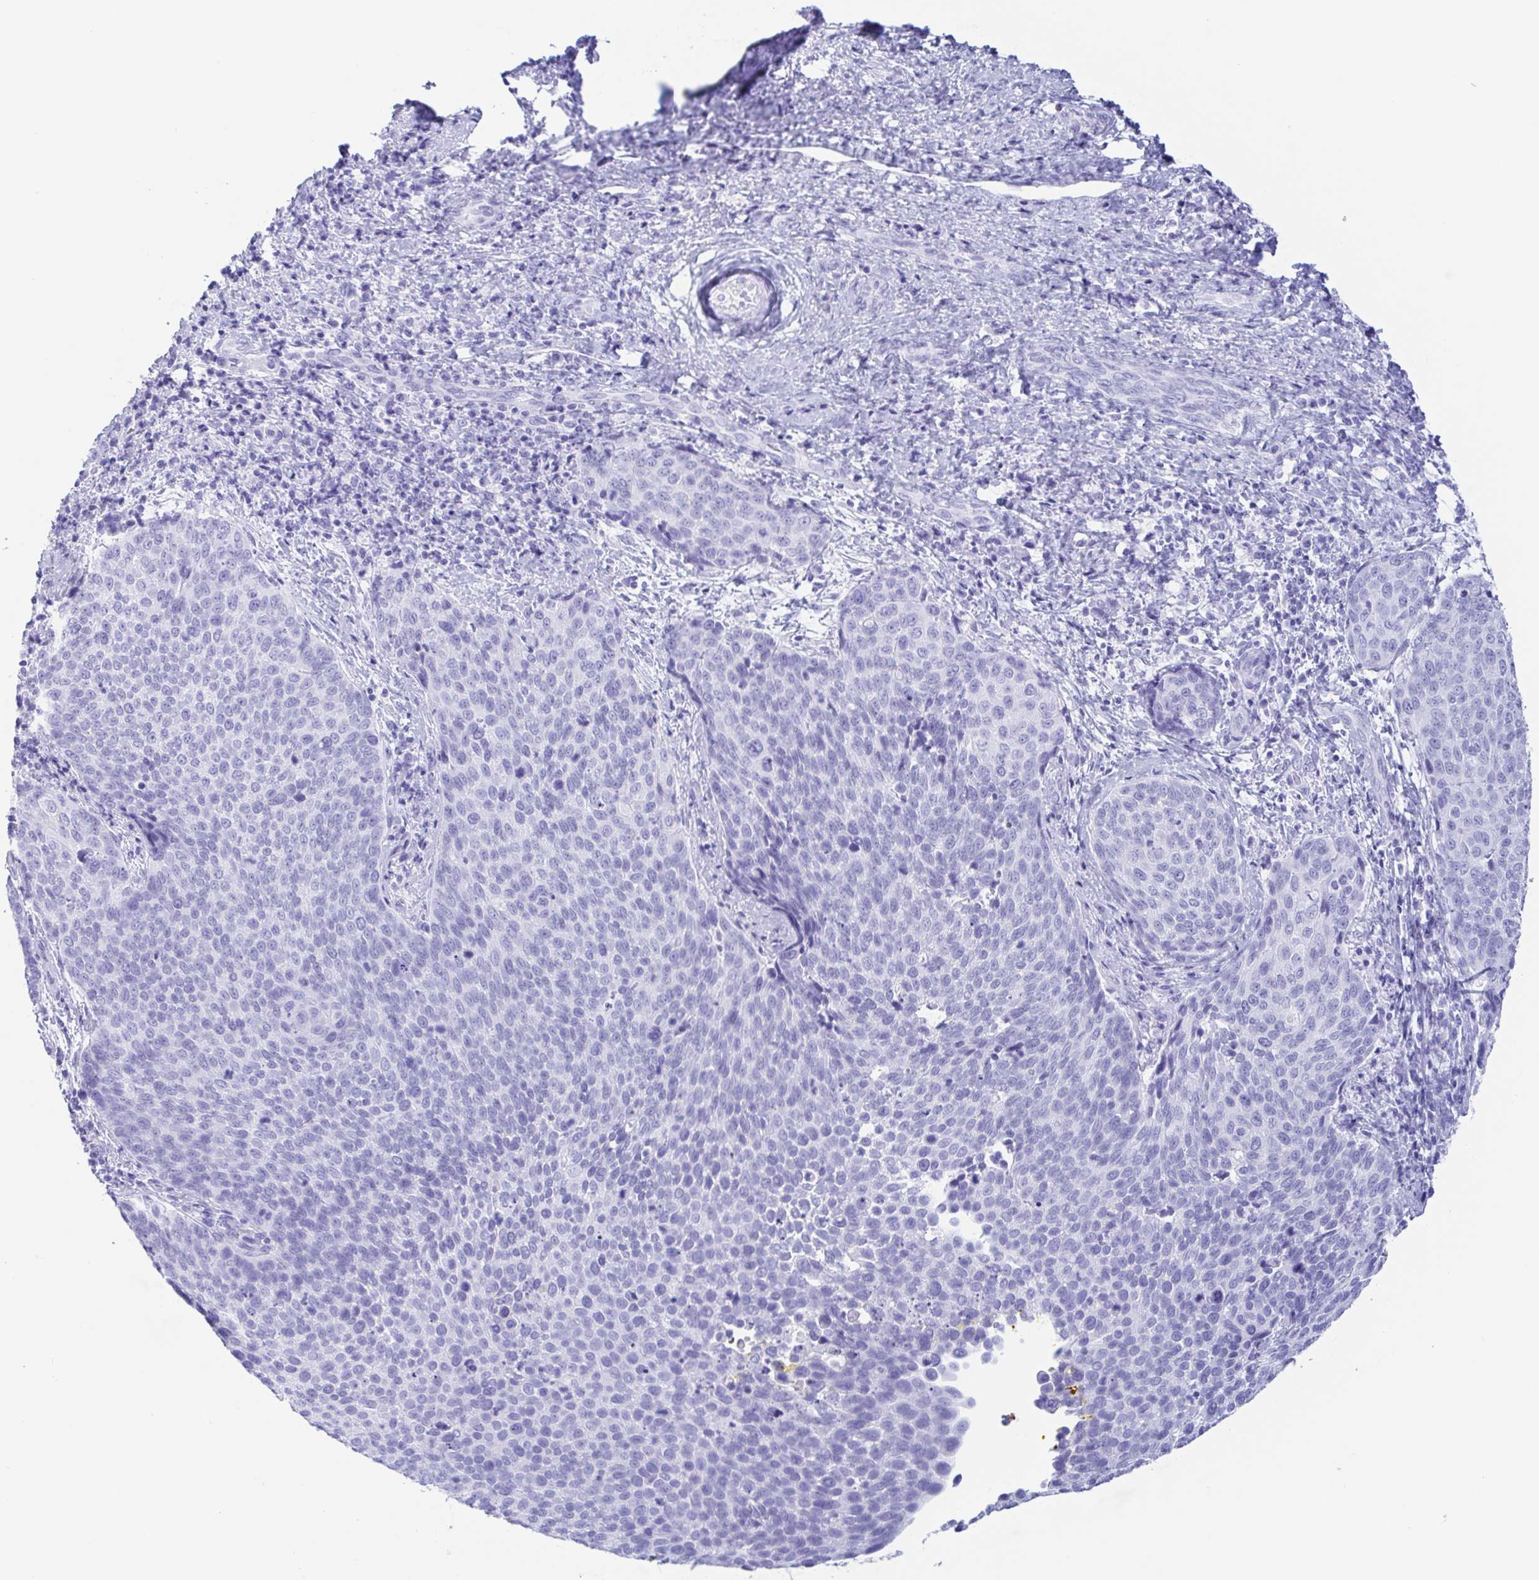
{"staining": {"intensity": "negative", "quantity": "none", "location": "none"}, "tissue": "cervical cancer", "cell_type": "Tumor cells", "image_type": "cancer", "snomed": [{"axis": "morphology", "description": "Squamous cell carcinoma, NOS"}, {"axis": "topography", "description": "Cervix"}], "caption": "Cervical squamous cell carcinoma was stained to show a protein in brown. There is no significant positivity in tumor cells.", "gene": "GKN1", "patient": {"sex": "female", "age": 34}}